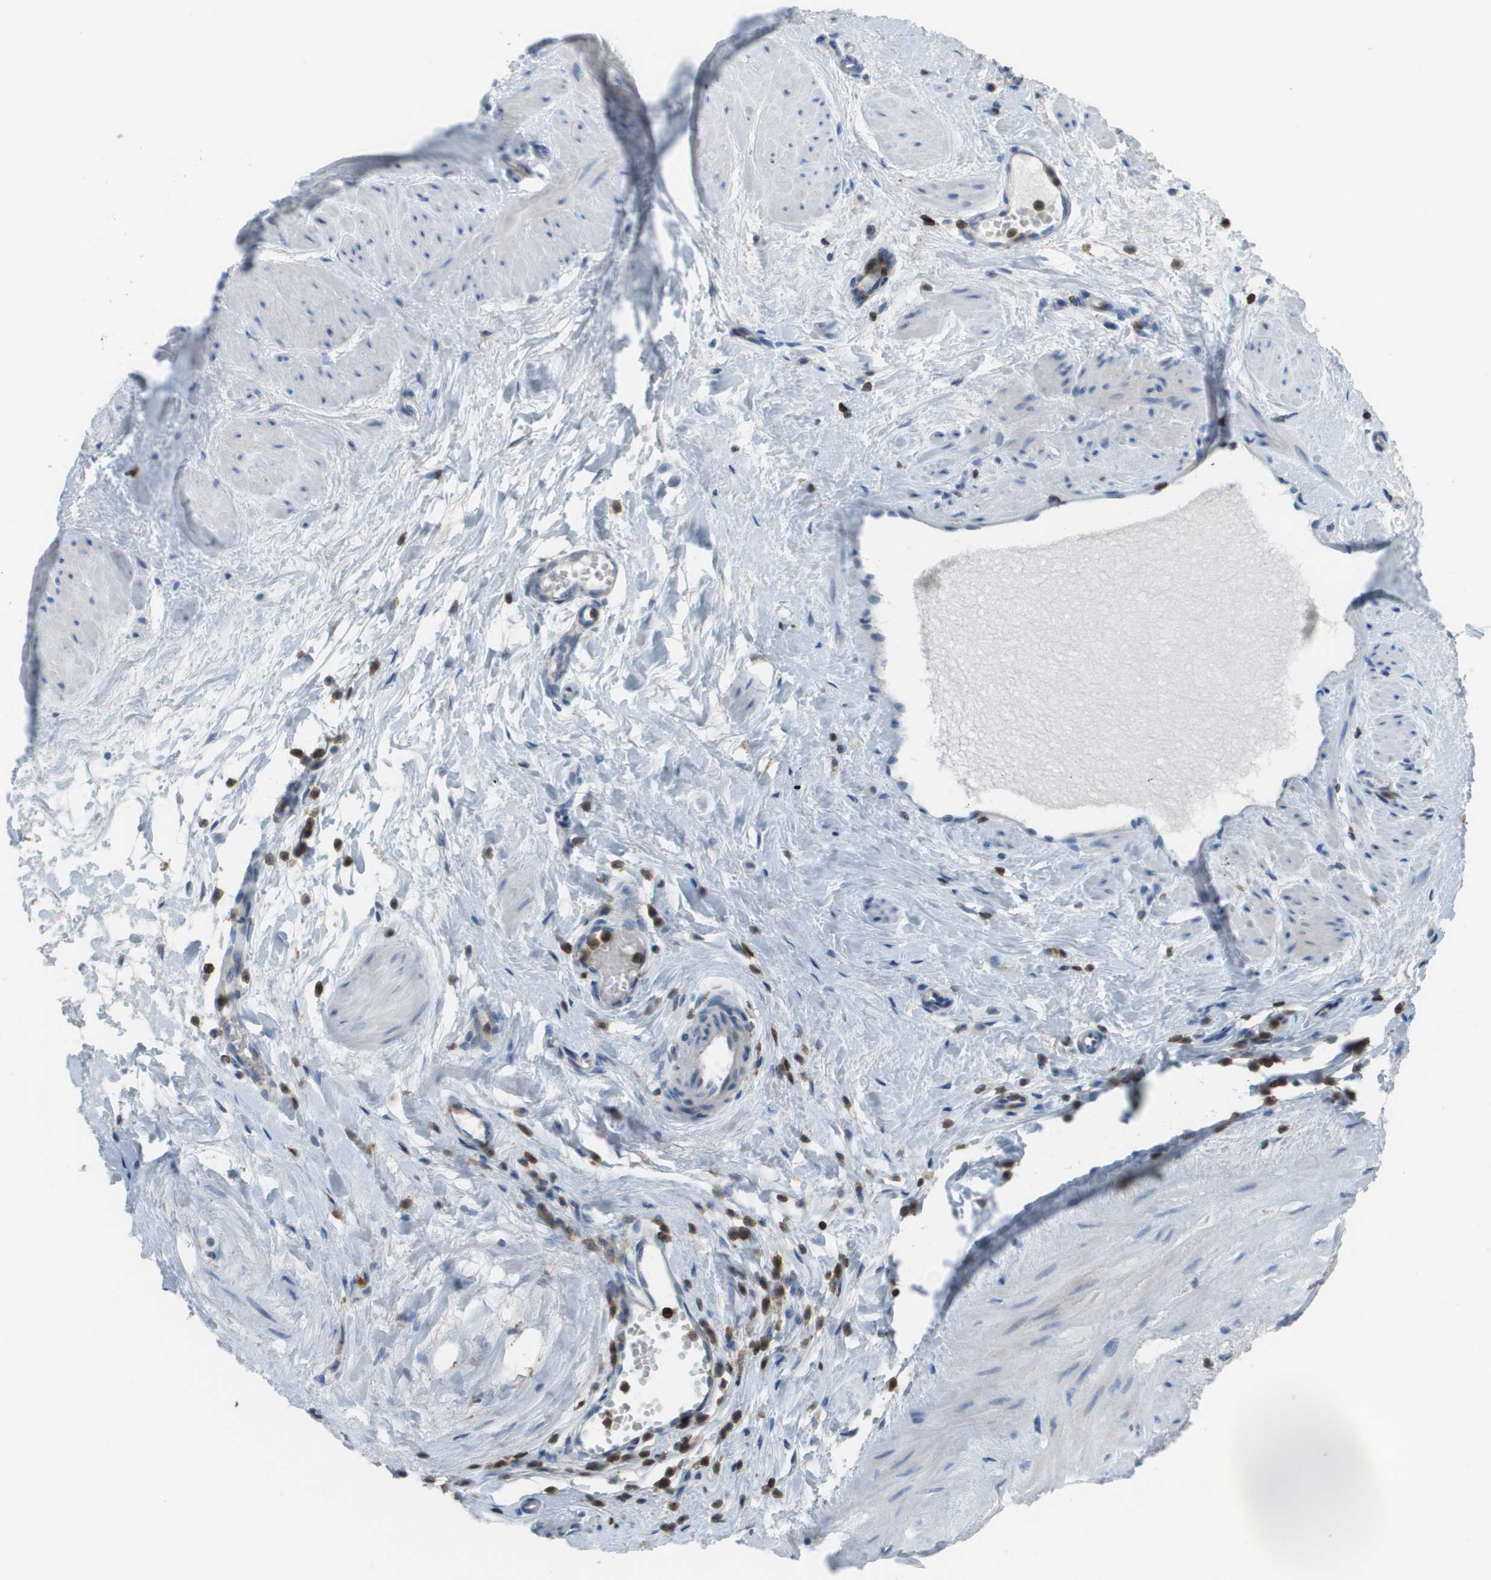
{"staining": {"intensity": "moderate", "quantity": ">75%", "location": "cytoplasmic/membranous"}, "tissue": "adipose tissue", "cell_type": "Adipocytes", "image_type": "normal", "snomed": [{"axis": "morphology", "description": "Normal tissue, NOS"}, {"axis": "topography", "description": "Soft tissue"}, {"axis": "topography", "description": "Vascular tissue"}], "caption": "Protein staining of normal adipose tissue exhibits moderate cytoplasmic/membranous positivity in about >75% of adipocytes.", "gene": "APBB1IP", "patient": {"sex": "female", "age": 35}}